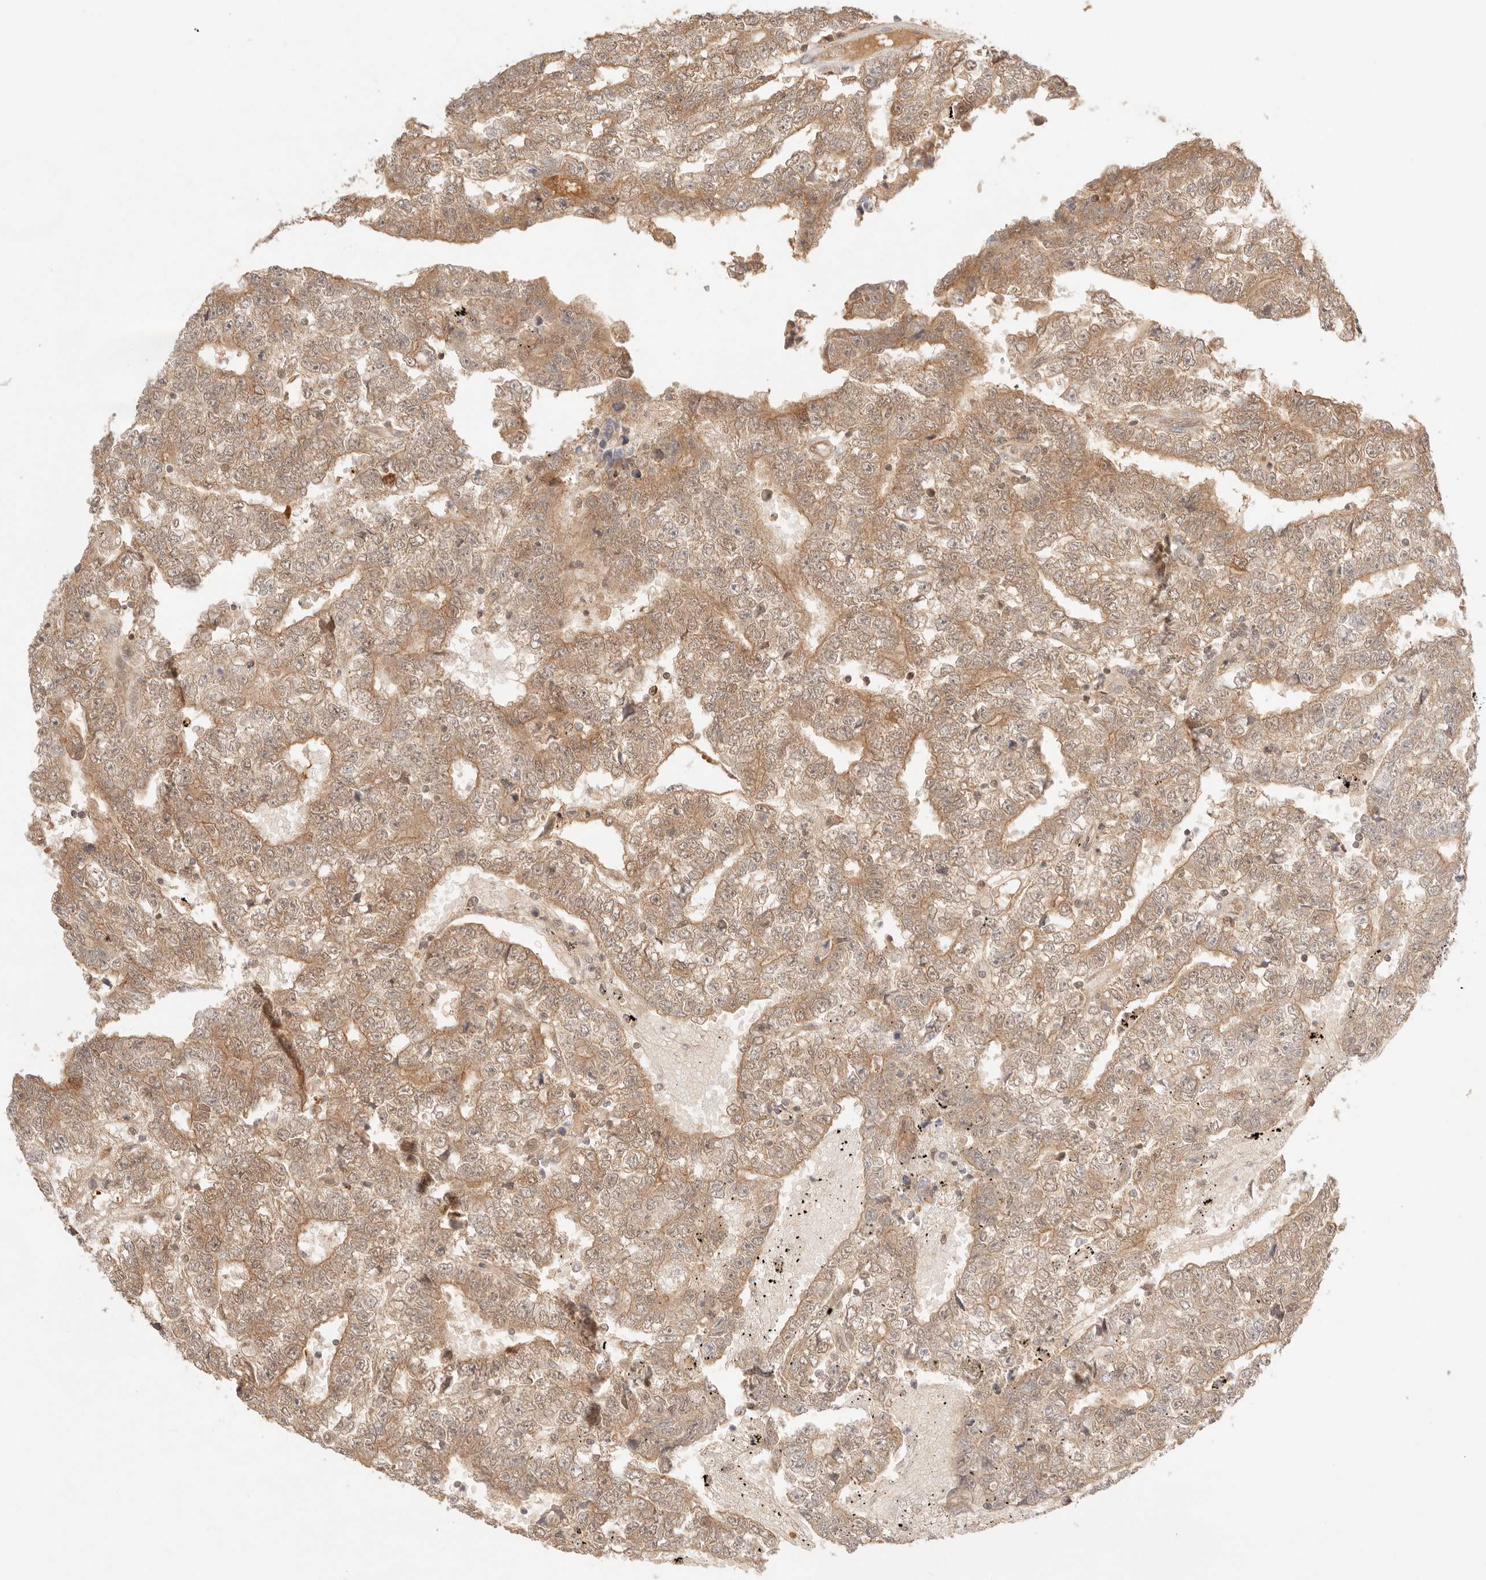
{"staining": {"intensity": "moderate", "quantity": ">75%", "location": "cytoplasmic/membranous"}, "tissue": "testis cancer", "cell_type": "Tumor cells", "image_type": "cancer", "snomed": [{"axis": "morphology", "description": "Carcinoma, Embryonal, NOS"}, {"axis": "topography", "description": "Testis"}], "caption": "A medium amount of moderate cytoplasmic/membranous positivity is present in about >75% of tumor cells in testis cancer tissue. (DAB IHC, brown staining for protein, blue staining for nuclei).", "gene": "COA6", "patient": {"sex": "male", "age": 25}}